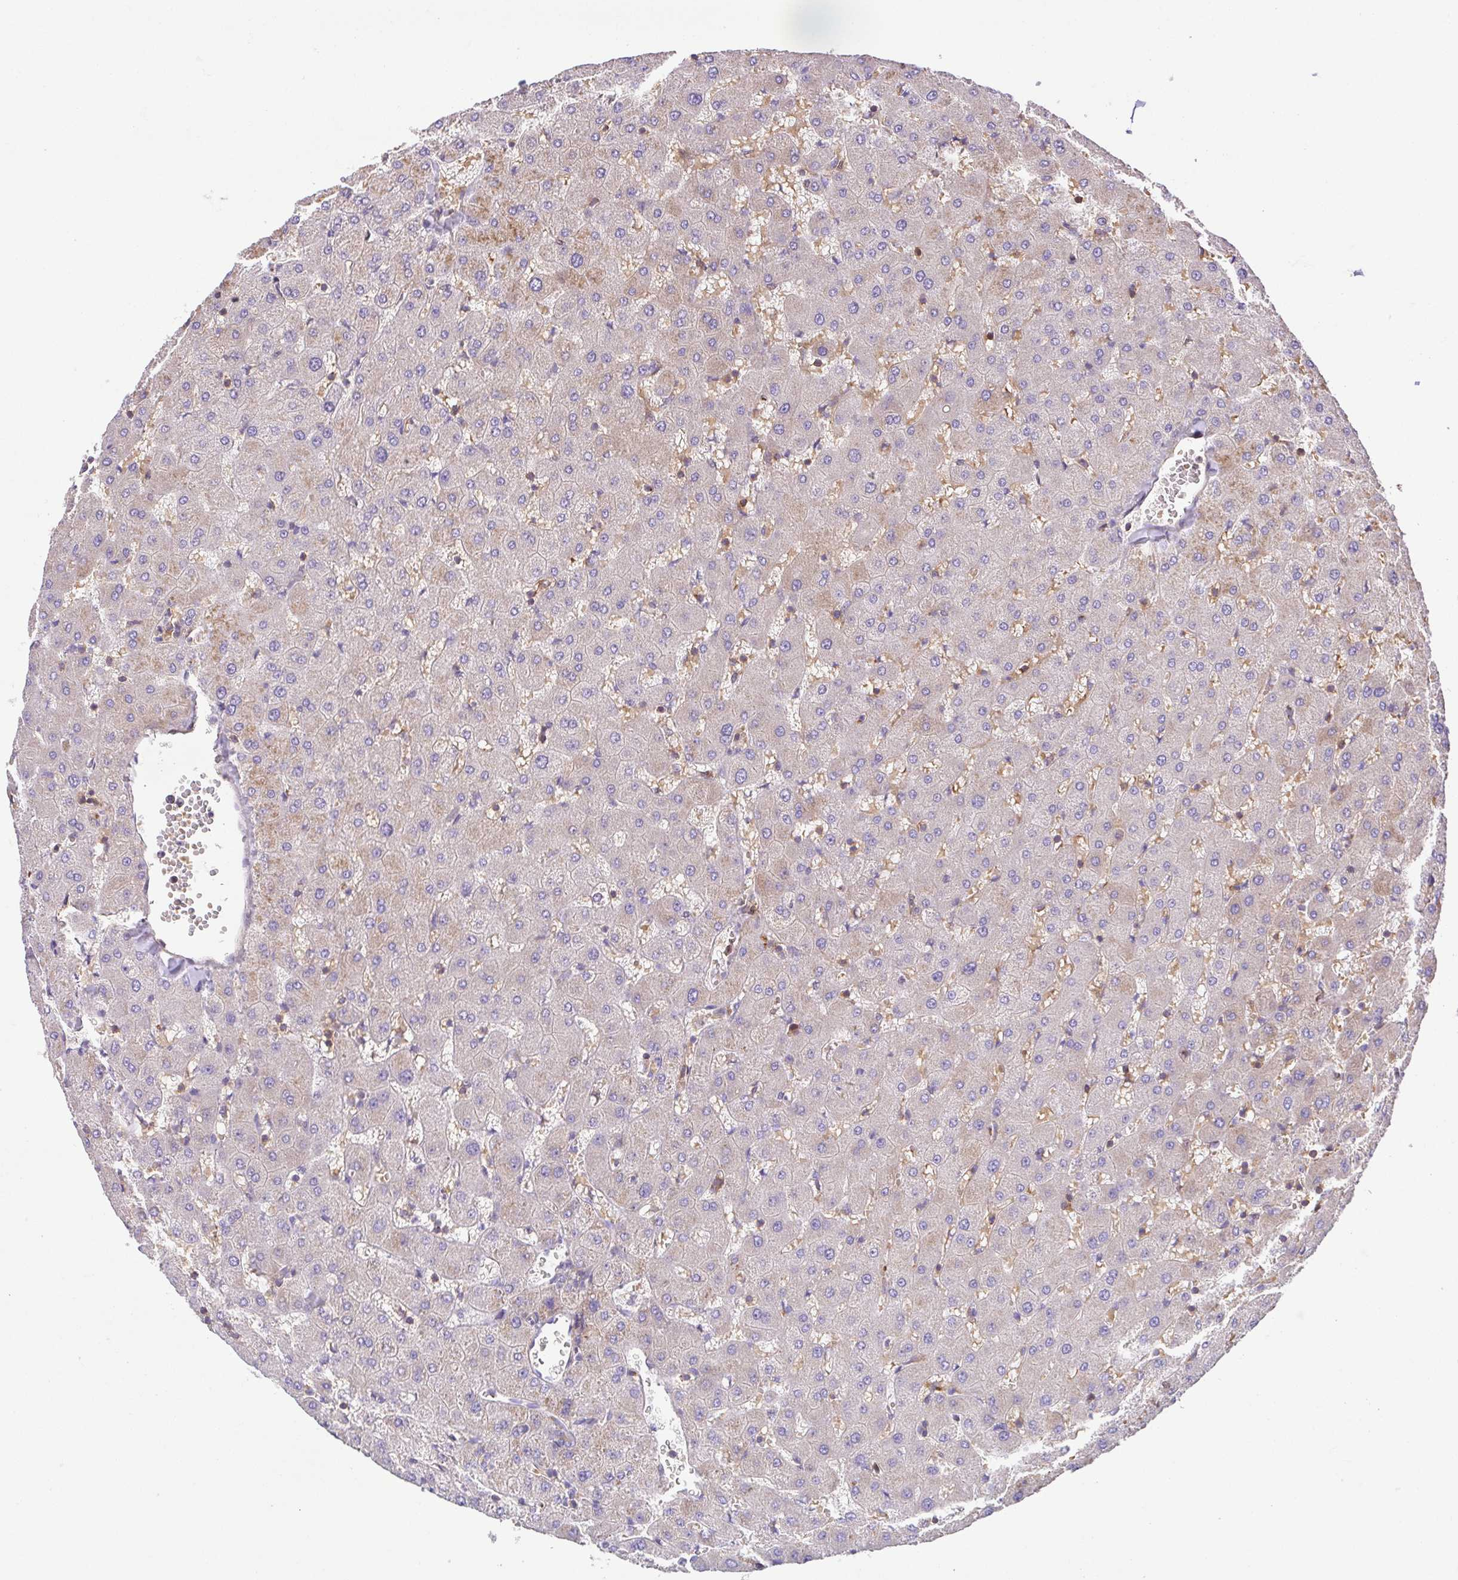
{"staining": {"intensity": "weak", "quantity": ">75%", "location": "cytoplasmic/membranous"}, "tissue": "liver", "cell_type": "Cholangiocytes", "image_type": "normal", "snomed": [{"axis": "morphology", "description": "Normal tissue, NOS"}, {"axis": "topography", "description": "Liver"}], "caption": "Immunohistochemical staining of unremarkable liver demonstrates low levels of weak cytoplasmic/membranous positivity in about >75% of cholangiocytes. (Stains: DAB in brown, nuclei in blue, Microscopy: brightfield microscopy at high magnification).", "gene": "IDE", "patient": {"sex": "female", "age": 63}}